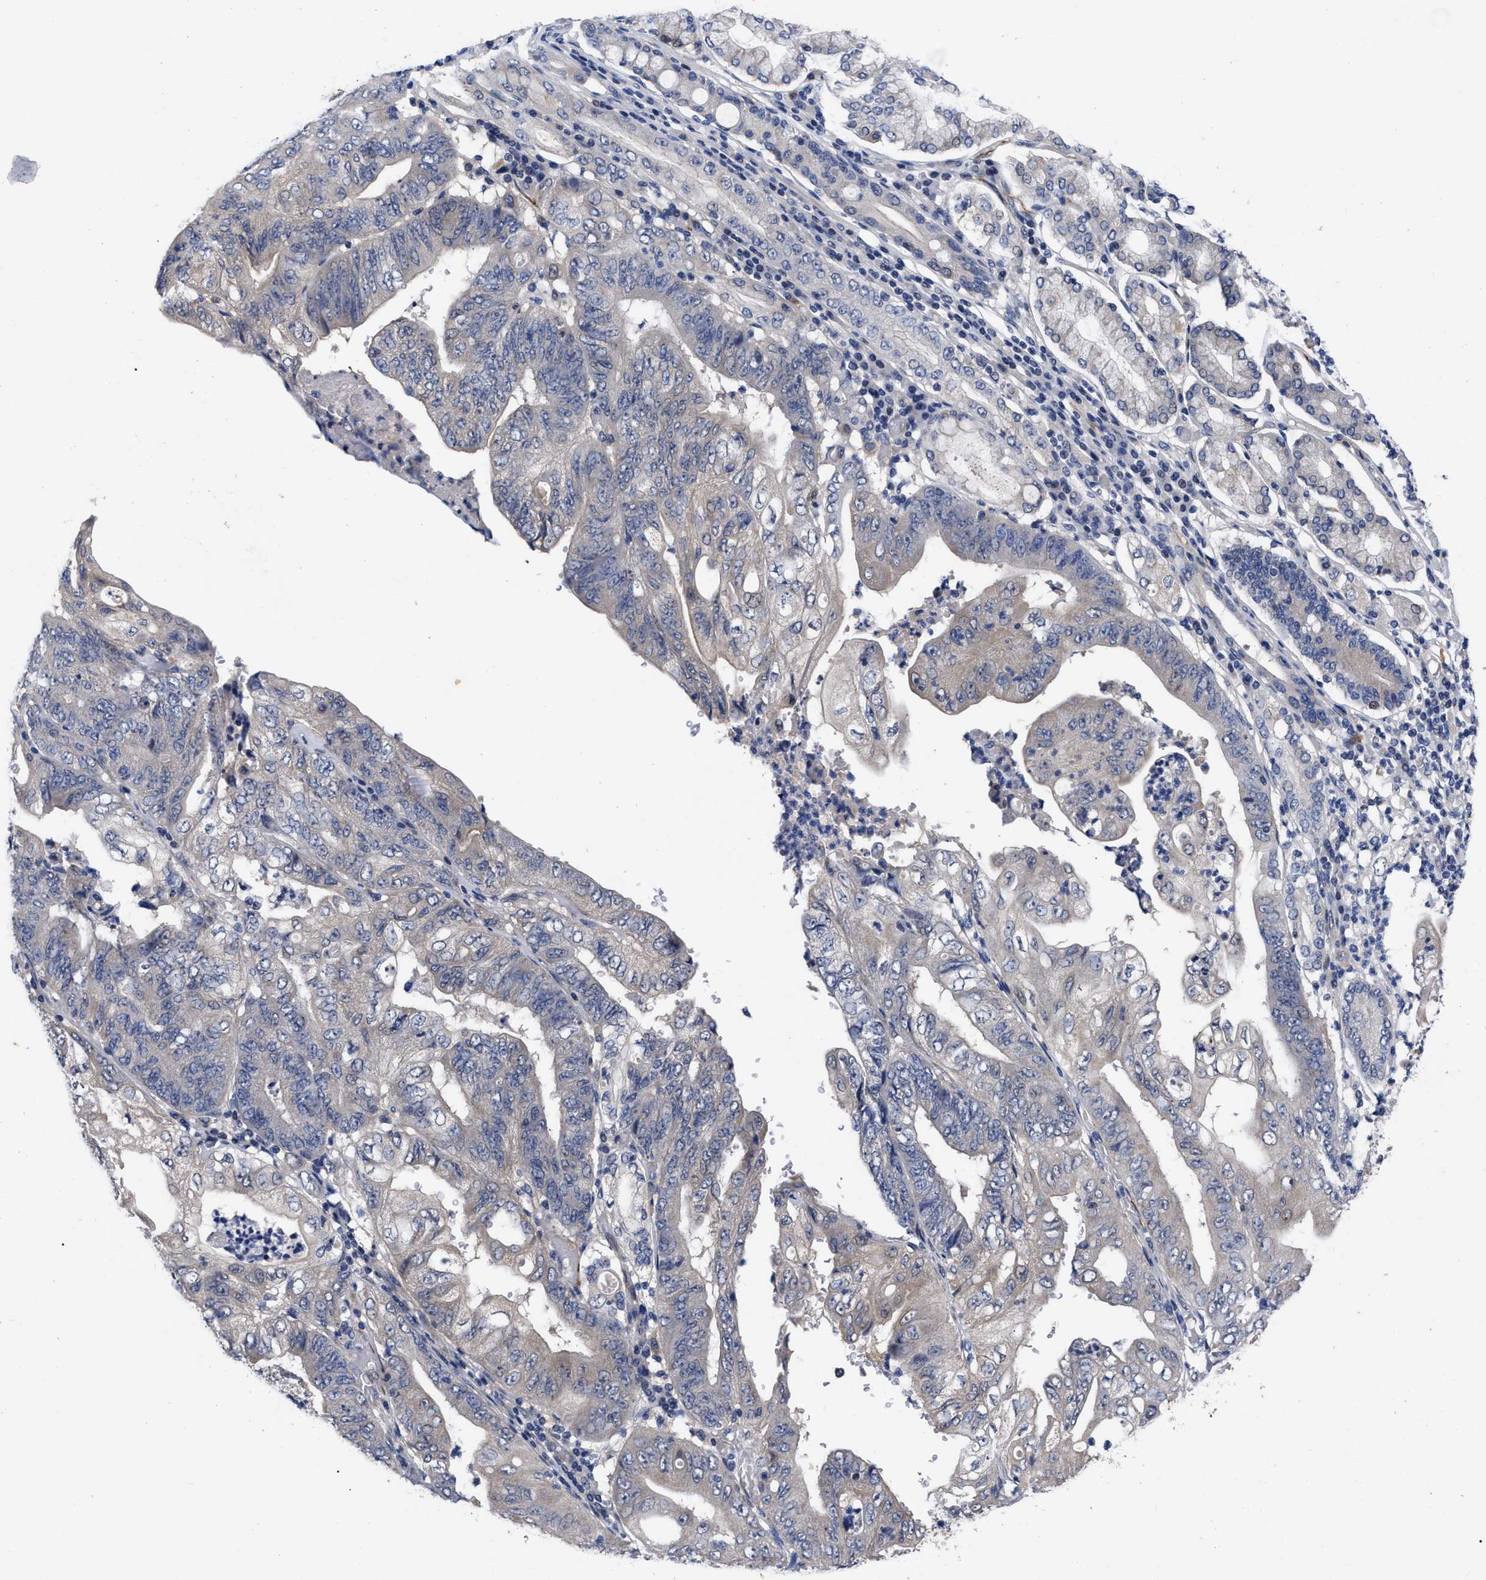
{"staining": {"intensity": "negative", "quantity": "none", "location": "none"}, "tissue": "stomach cancer", "cell_type": "Tumor cells", "image_type": "cancer", "snomed": [{"axis": "morphology", "description": "Adenocarcinoma, NOS"}, {"axis": "topography", "description": "Stomach"}], "caption": "There is no significant expression in tumor cells of adenocarcinoma (stomach).", "gene": "CCN5", "patient": {"sex": "female", "age": 73}}